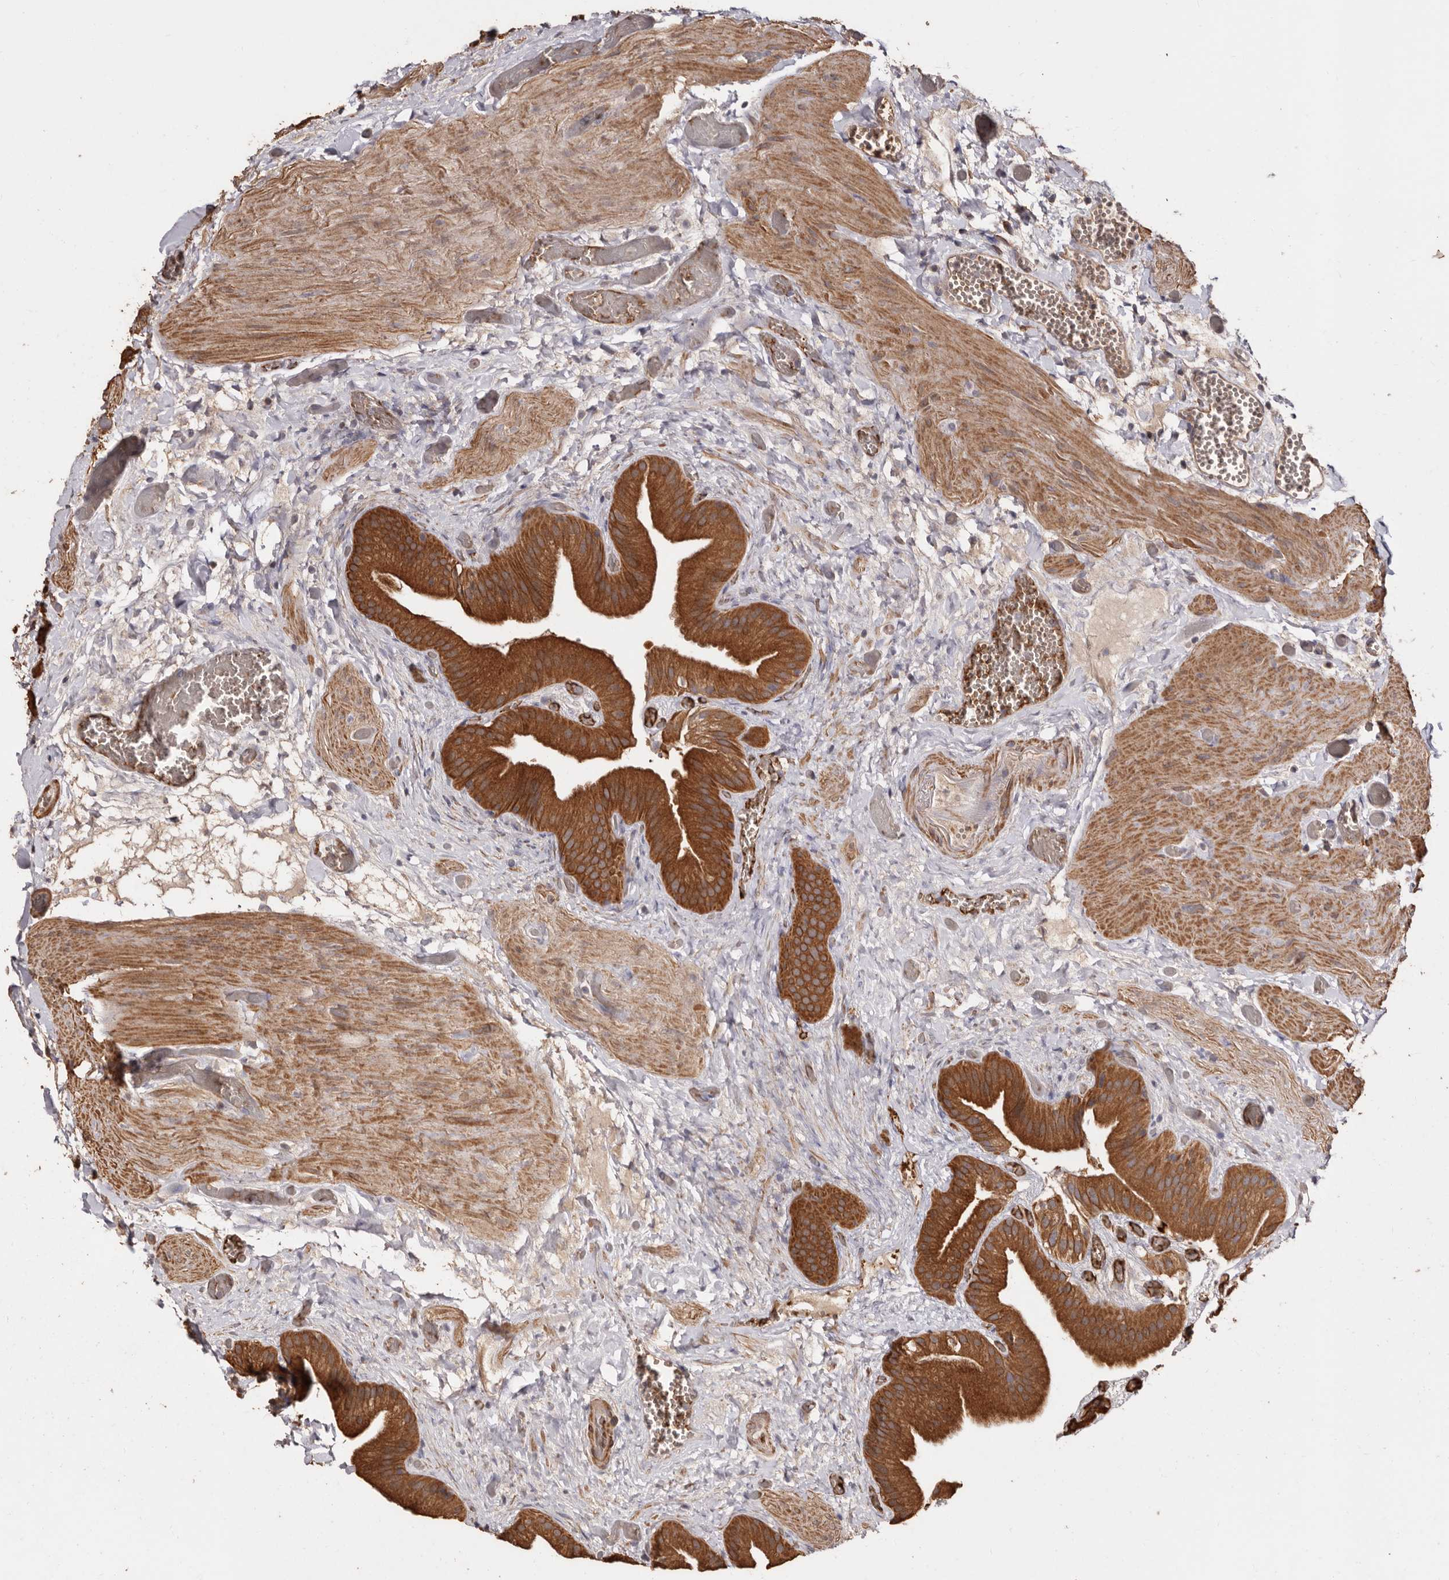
{"staining": {"intensity": "strong", "quantity": ">75%", "location": "cytoplasmic/membranous"}, "tissue": "gallbladder", "cell_type": "Glandular cells", "image_type": "normal", "snomed": [{"axis": "morphology", "description": "Normal tissue, NOS"}, {"axis": "topography", "description": "Gallbladder"}], "caption": "Protein expression analysis of benign gallbladder demonstrates strong cytoplasmic/membranous expression in about >75% of glandular cells. Immunohistochemistry (ihc) stains the protein in brown and the nuclei are stained blue.", "gene": "COQ8B", "patient": {"sex": "female", "age": 64}}